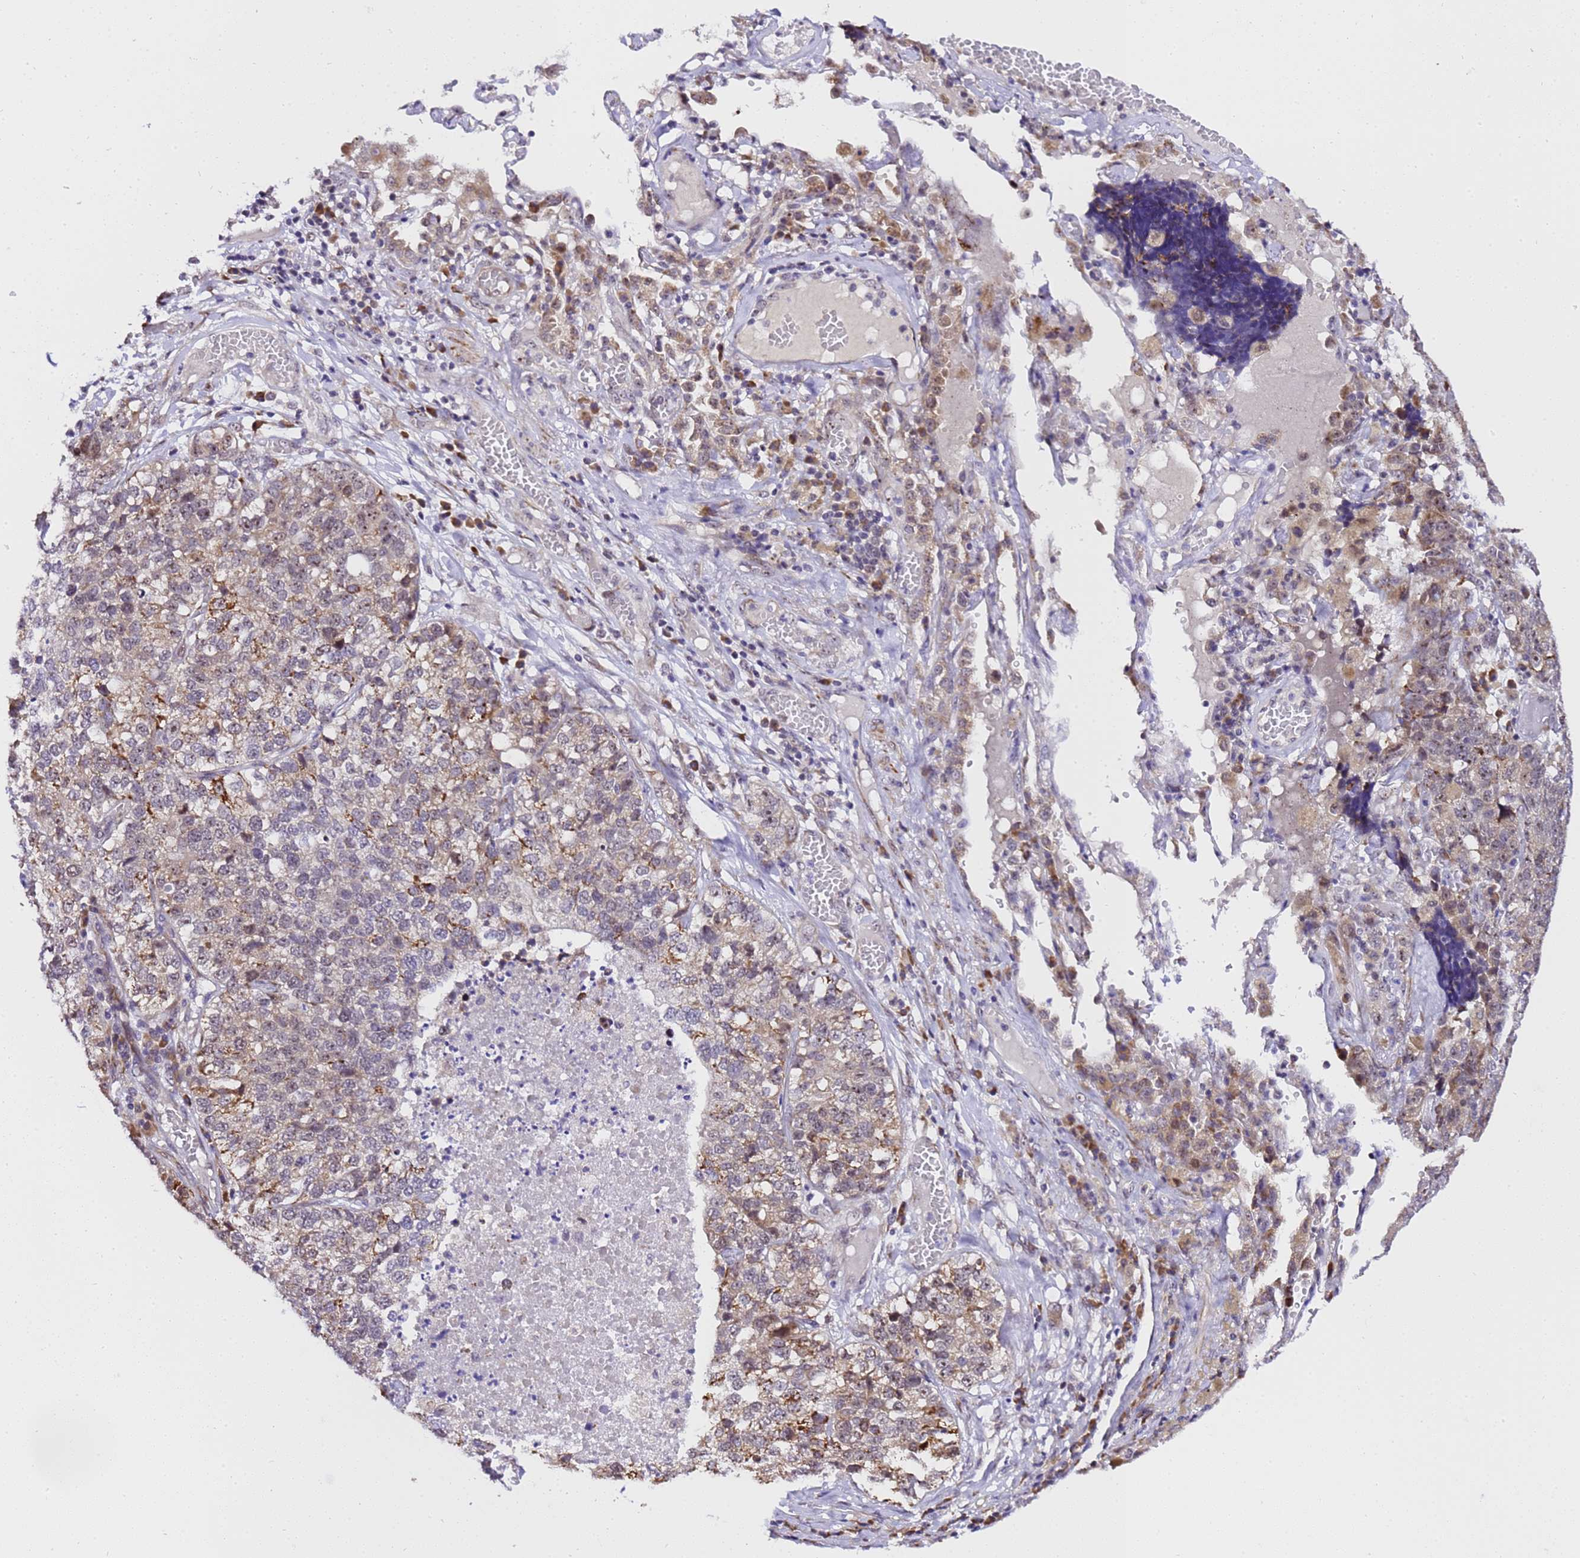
{"staining": {"intensity": "moderate", "quantity": "25%-75%", "location": "cytoplasmic/membranous"}, "tissue": "lung cancer", "cell_type": "Tumor cells", "image_type": "cancer", "snomed": [{"axis": "morphology", "description": "Adenocarcinoma, NOS"}, {"axis": "topography", "description": "Lung"}], "caption": "Immunohistochemistry (IHC) micrograph of lung adenocarcinoma stained for a protein (brown), which shows medium levels of moderate cytoplasmic/membranous expression in approximately 25%-75% of tumor cells.", "gene": "SLX4IP", "patient": {"sex": "male", "age": 49}}